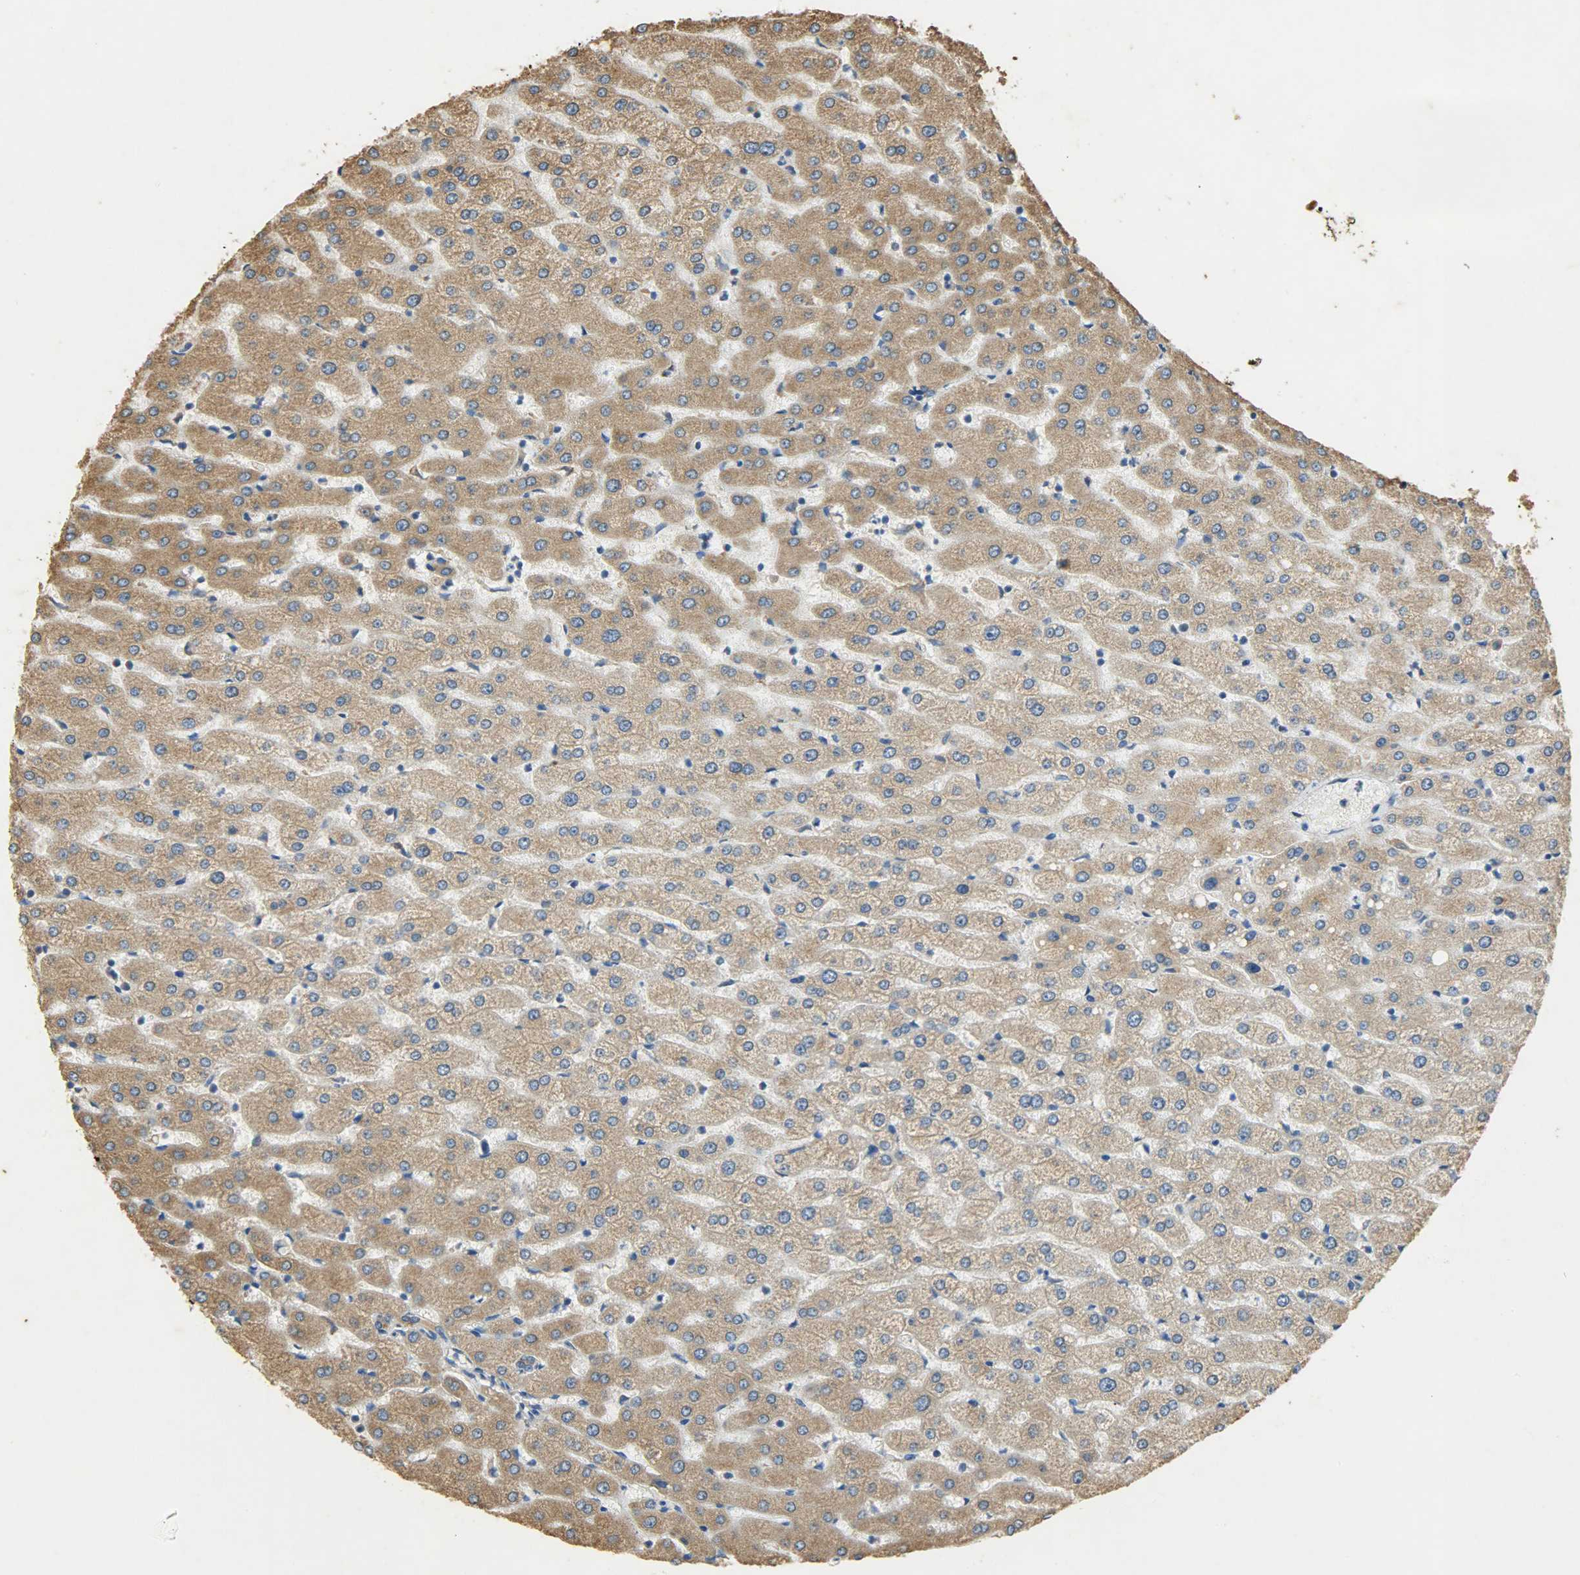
{"staining": {"intensity": "moderate", "quantity": ">75%", "location": "cytoplasmic/membranous"}, "tissue": "liver", "cell_type": "Cholangiocytes", "image_type": "normal", "snomed": [{"axis": "morphology", "description": "Normal tissue, NOS"}, {"axis": "morphology", "description": "Fibrosis, NOS"}, {"axis": "topography", "description": "Liver"}], "caption": "The histopathology image displays immunohistochemical staining of normal liver. There is moderate cytoplasmic/membranous positivity is appreciated in about >75% of cholangiocytes.", "gene": "HSPA5", "patient": {"sex": "female", "age": 29}}